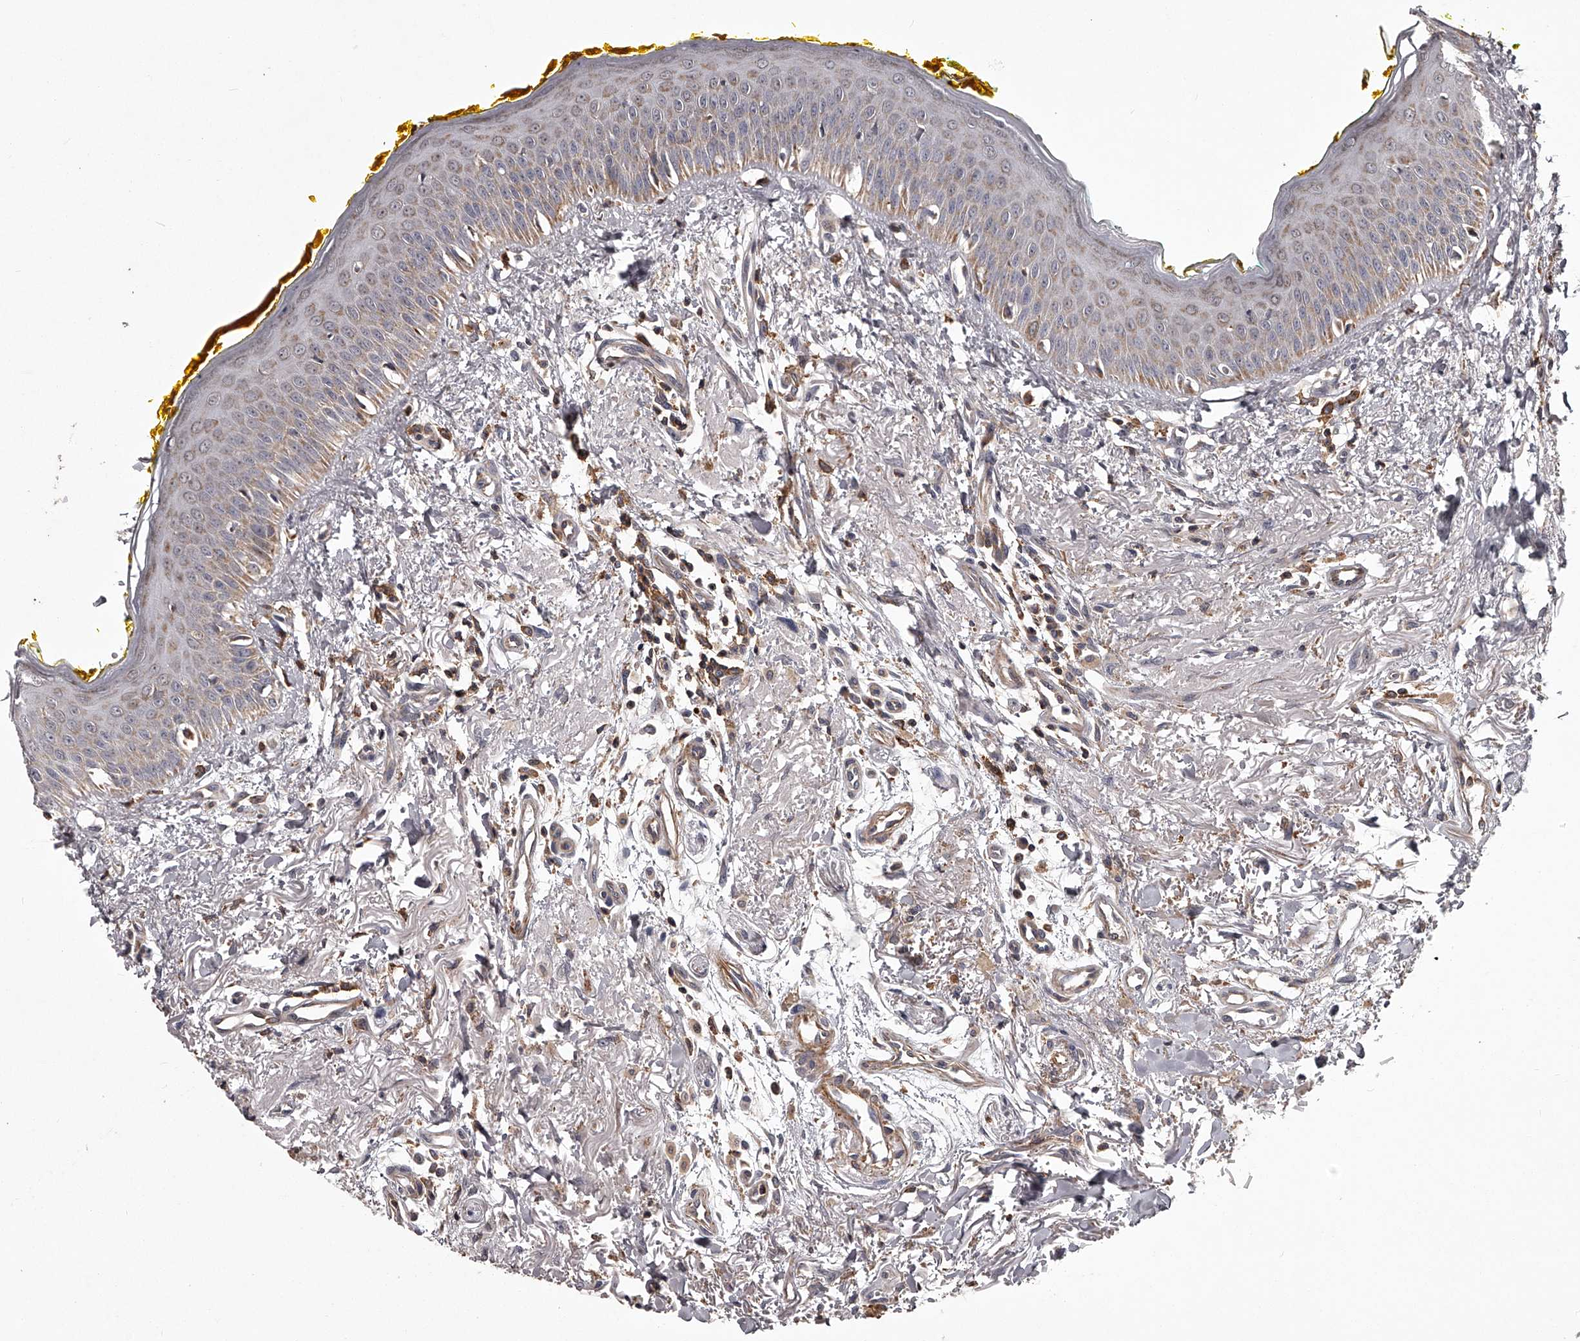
{"staining": {"intensity": "moderate", "quantity": "25%-75%", "location": "cytoplasmic/membranous,nuclear"}, "tissue": "oral mucosa", "cell_type": "Squamous epithelial cells", "image_type": "normal", "snomed": [{"axis": "morphology", "description": "Normal tissue, NOS"}, {"axis": "topography", "description": "Oral tissue"}], "caption": "A brown stain labels moderate cytoplasmic/membranous,nuclear expression of a protein in squamous epithelial cells of benign human oral mucosa.", "gene": "RRP36", "patient": {"sex": "female", "age": 70}}